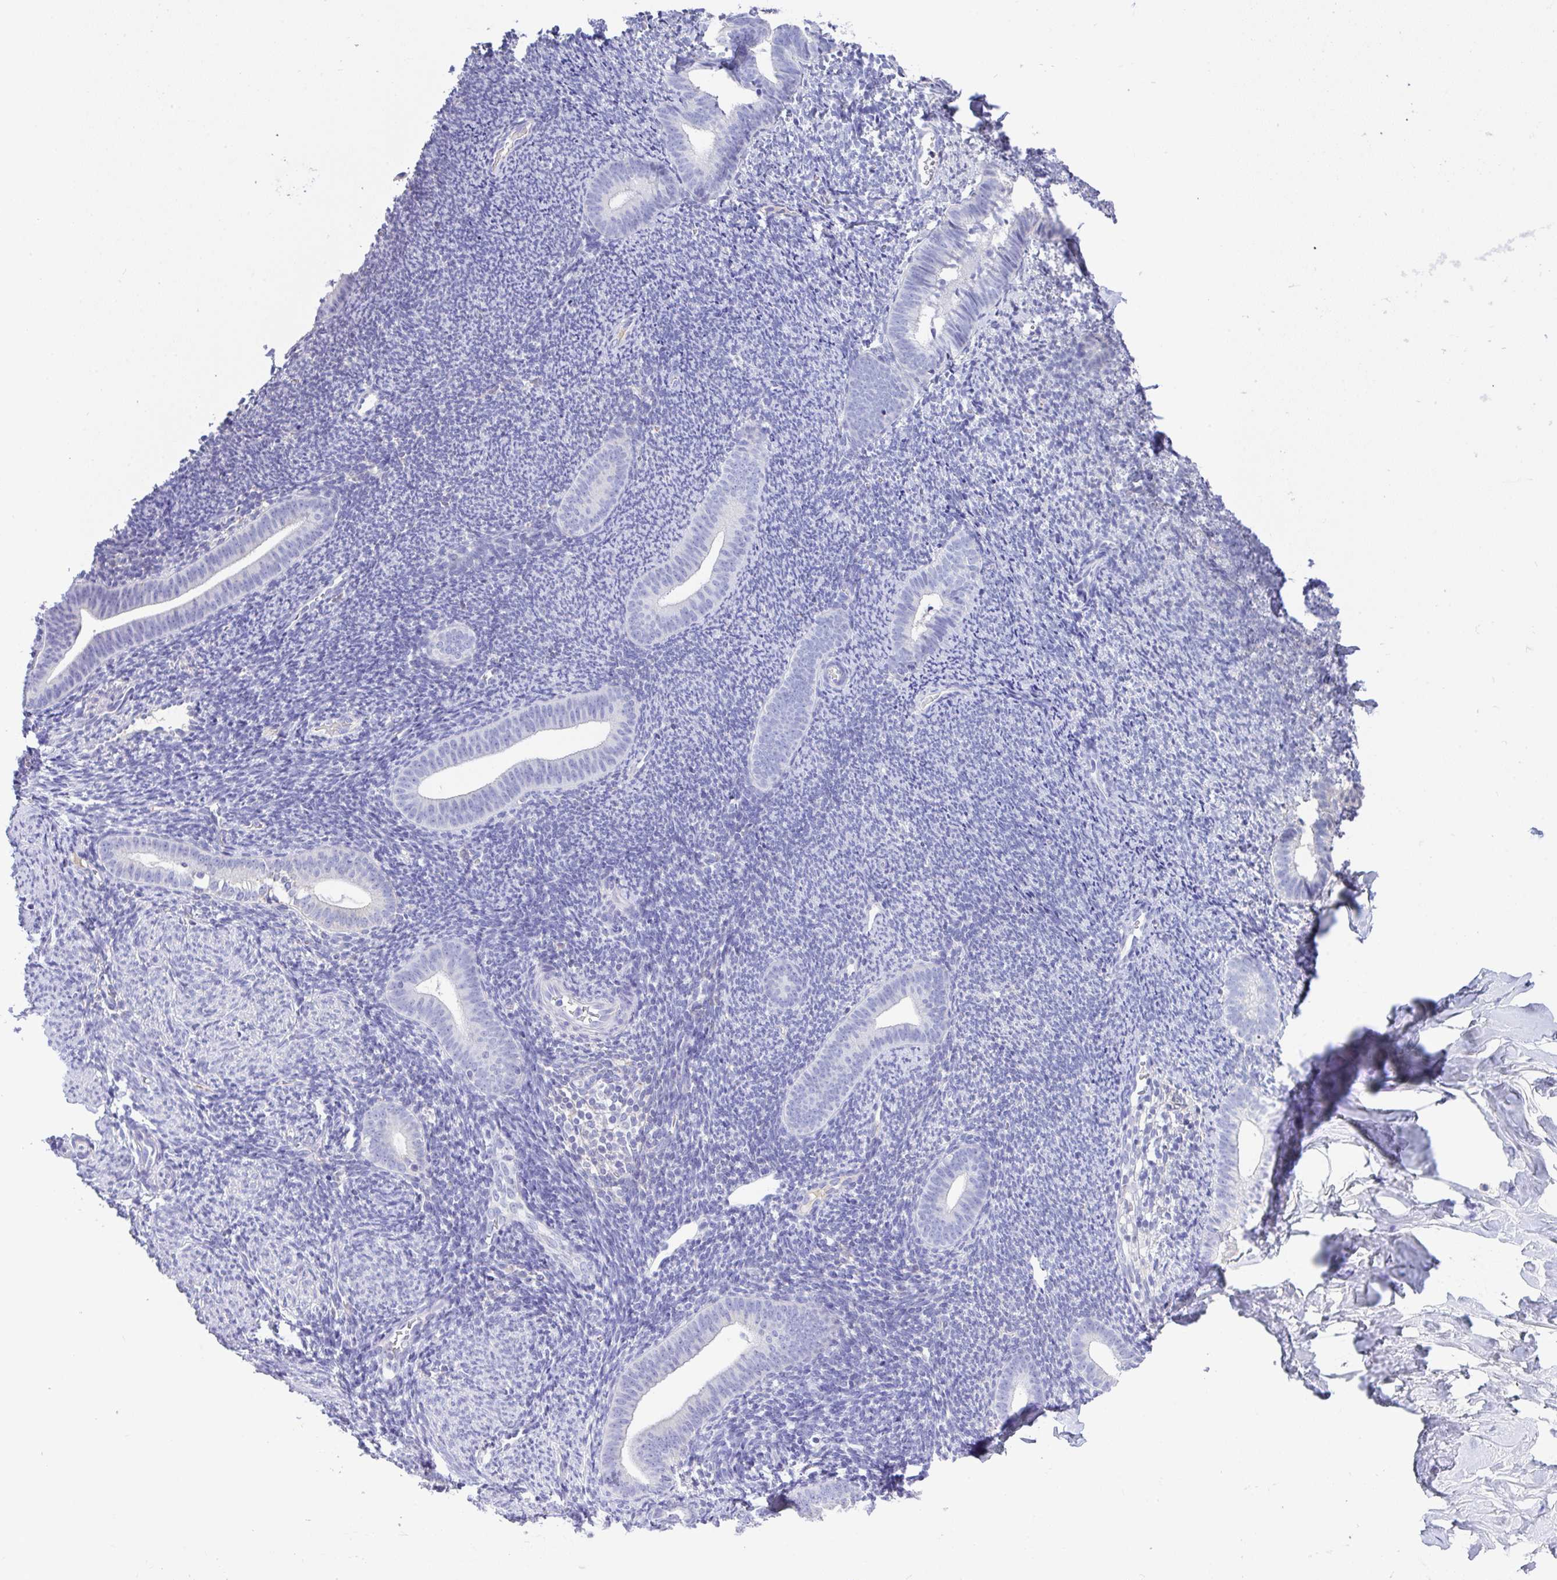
{"staining": {"intensity": "negative", "quantity": "none", "location": "none"}, "tissue": "endometrium", "cell_type": "Cells in endometrial stroma", "image_type": "normal", "snomed": [{"axis": "morphology", "description": "Normal tissue, NOS"}, {"axis": "topography", "description": "Endometrium"}], "caption": "The immunohistochemistry histopathology image has no significant positivity in cells in endometrial stroma of endometrium. (DAB immunohistochemistry, high magnification).", "gene": "CA10", "patient": {"sex": "female", "age": 39}}